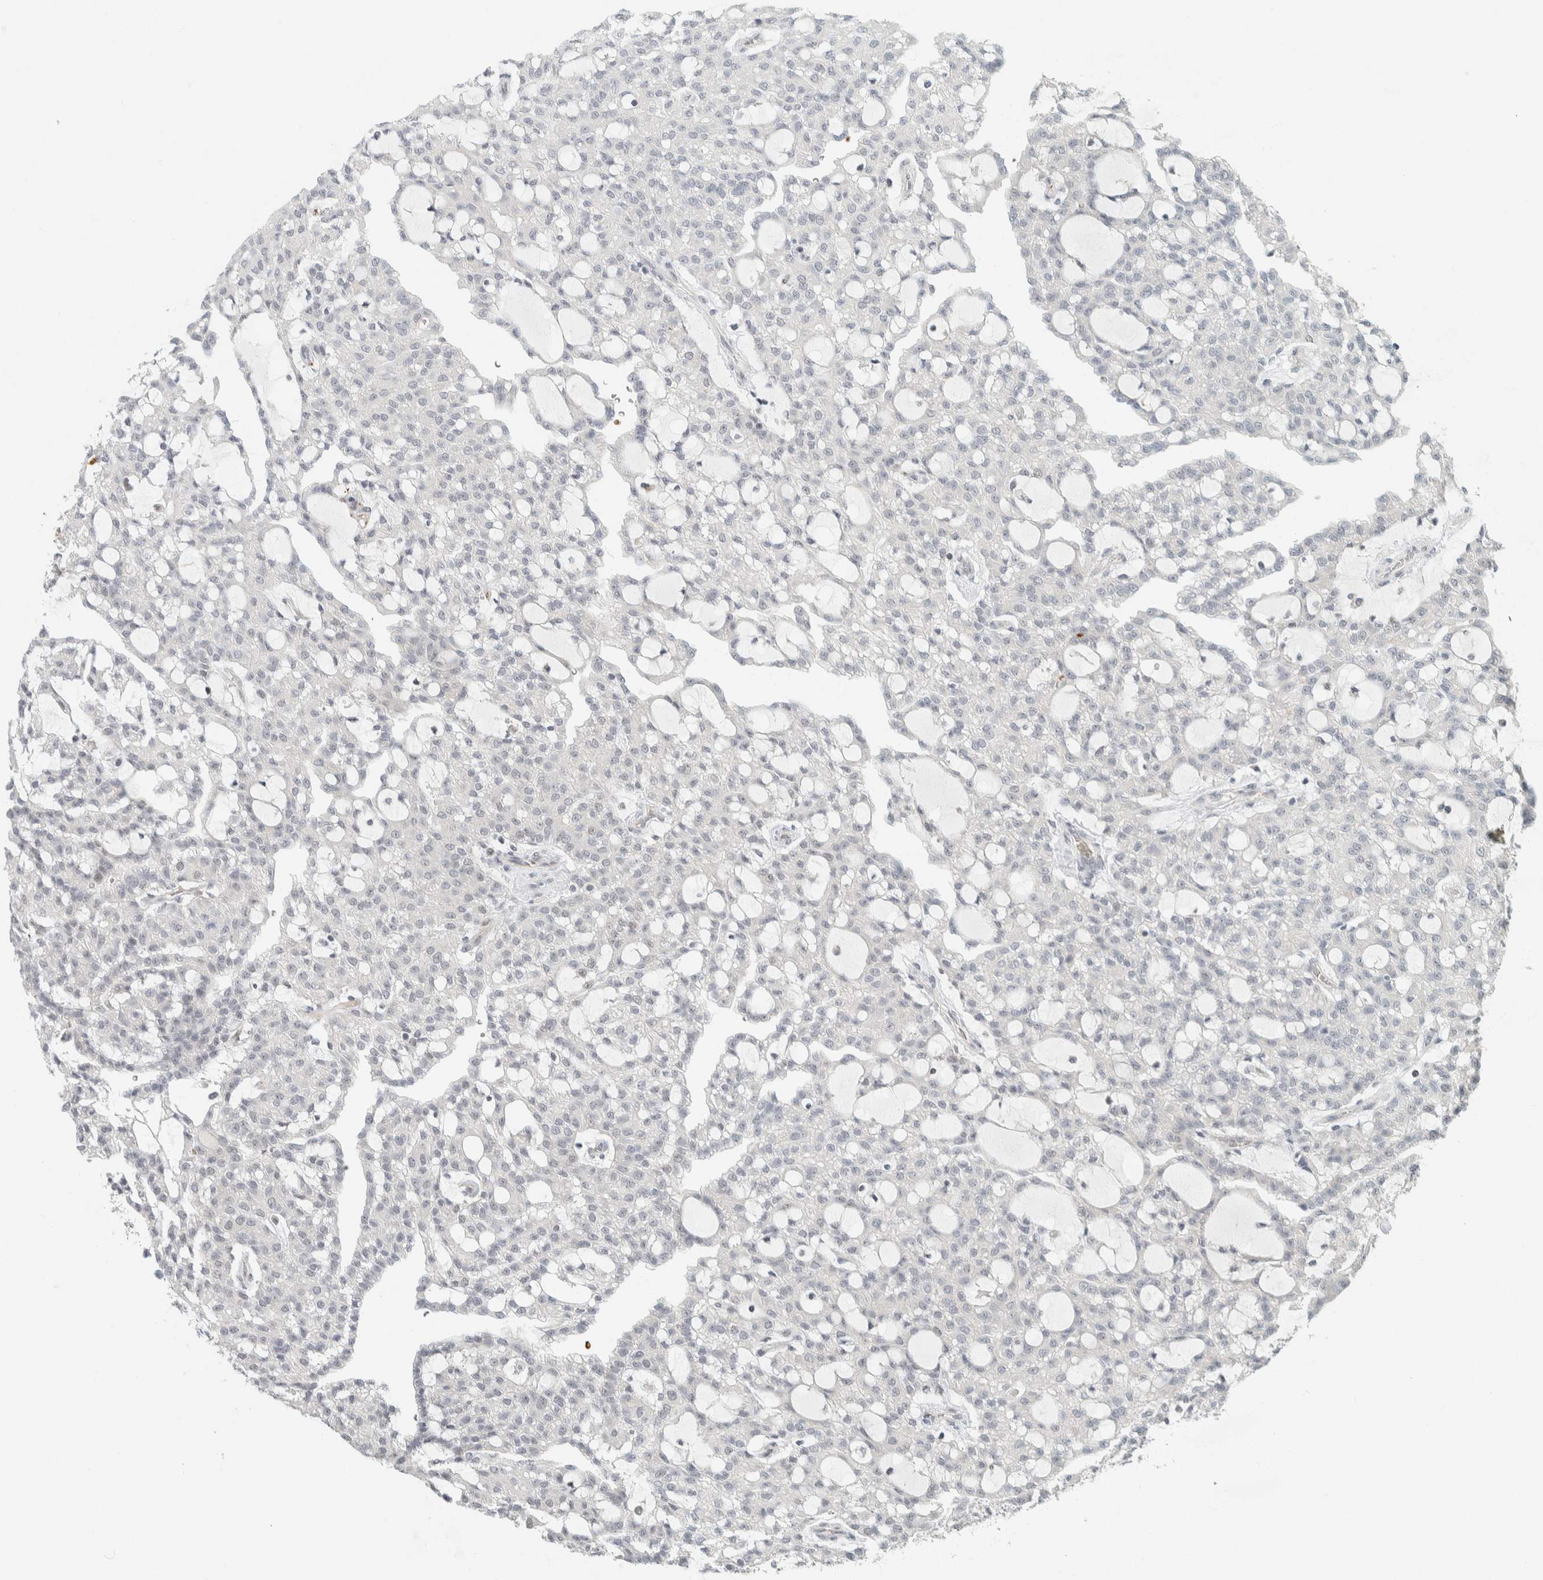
{"staining": {"intensity": "negative", "quantity": "none", "location": "none"}, "tissue": "renal cancer", "cell_type": "Tumor cells", "image_type": "cancer", "snomed": [{"axis": "morphology", "description": "Adenocarcinoma, NOS"}, {"axis": "topography", "description": "Kidney"}], "caption": "Tumor cells show no significant protein expression in renal cancer.", "gene": "ZBTB2", "patient": {"sex": "male", "age": 63}}